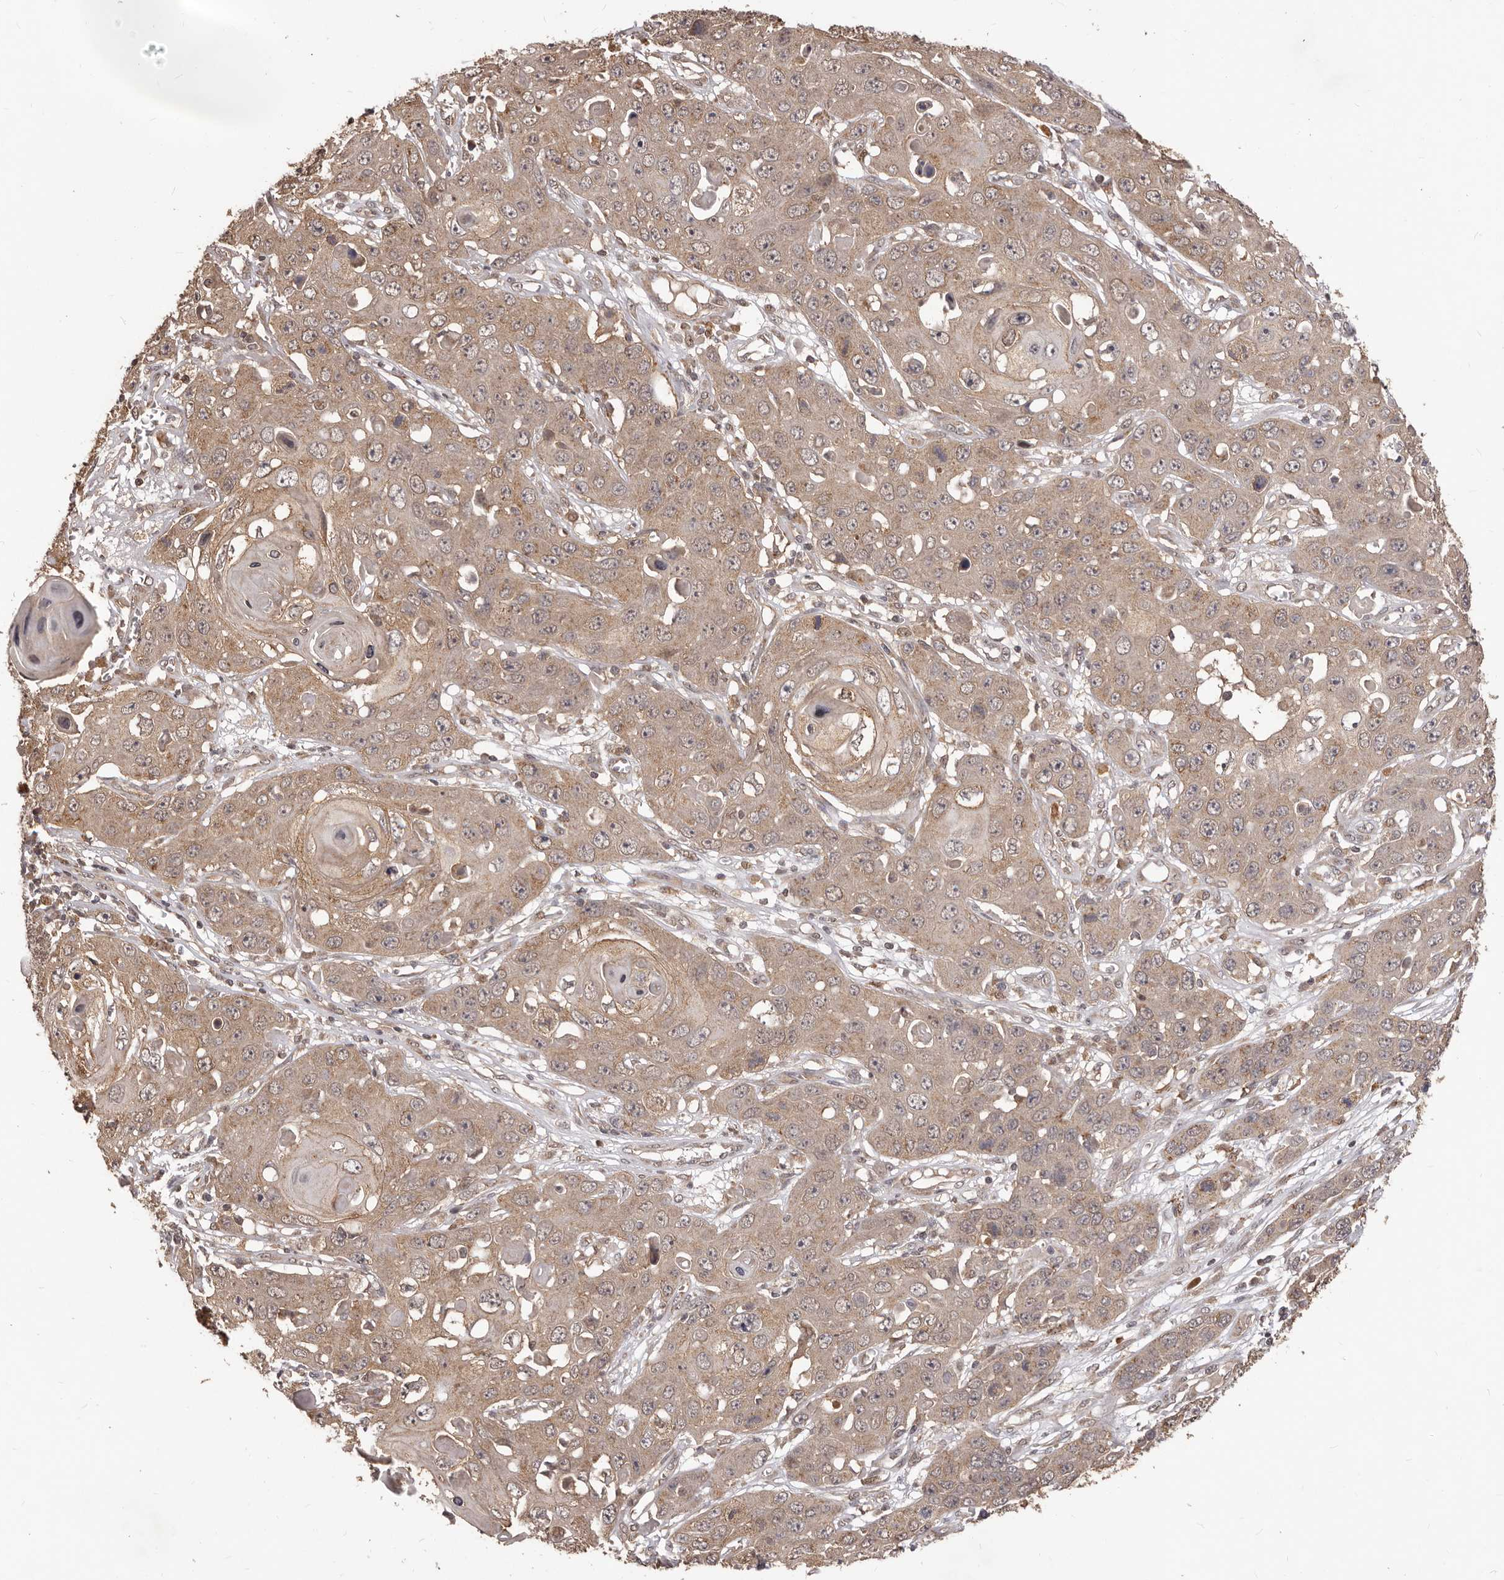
{"staining": {"intensity": "weak", "quantity": ">75%", "location": "cytoplasmic/membranous"}, "tissue": "skin cancer", "cell_type": "Tumor cells", "image_type": "cancer", "snomed": [{"axis": "morphology", "description": "Squamous cell carcinoma, NOS"}, {"axis": "topography", "description": "Skin"}], "caption": "Skin cancer (squamous cell carcinoma) stained with DAB IHC displays low levels of weak cytoplasmic/membranous positivity in approximately >75% of tumor cells.", "gene": "MTO1", "patient": {"sex": "male", "age": 55}}